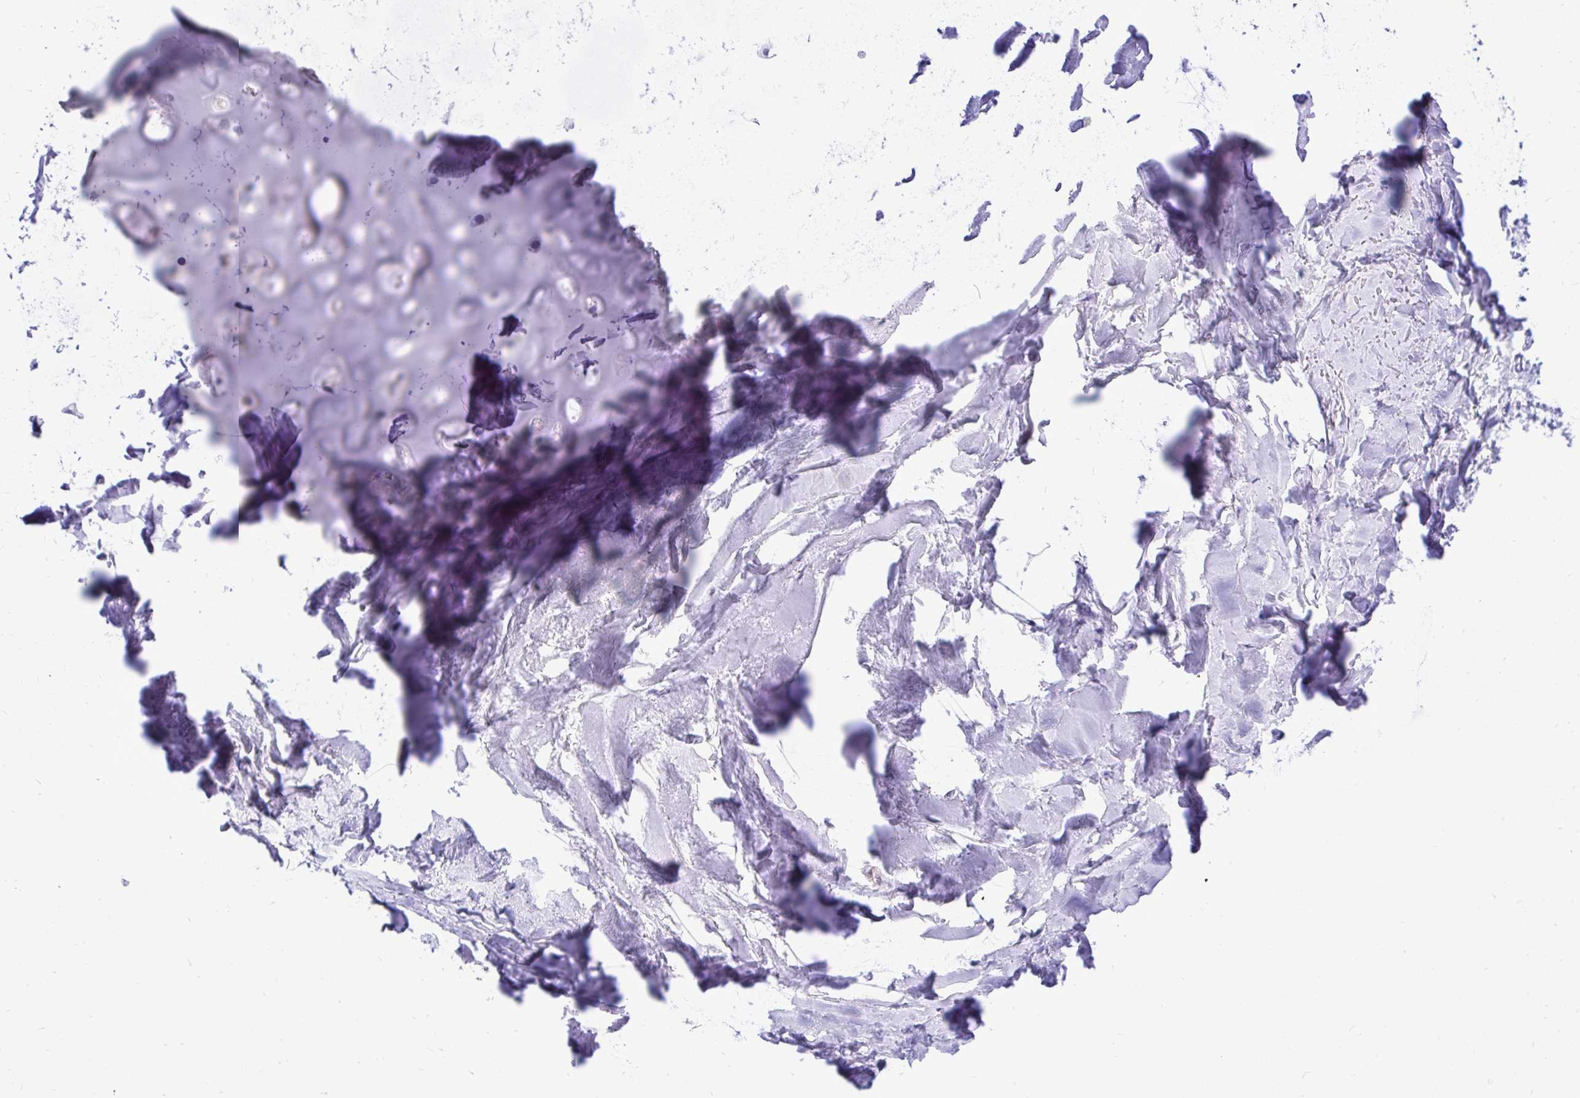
{"staining": {"intensity": "negative", "quantity": "none", "location": "none"}, "tissue": "adipose tissue", "cell_type": "Adipocytes", "image_type": "normal", "snomed": [{"axis": "morphology", "description": "Normal tissue, NOS"}, {"axis": "topography", "description": "Cartilage tissue"}, {"axis": "topography", "description": "Bronchus"}], "caption": "IHC of normal adipose tissue demonstrates no staining in adipocytes.", "gene": "ZSWIM9", "patient": {"sex": "female", "age": 79}}